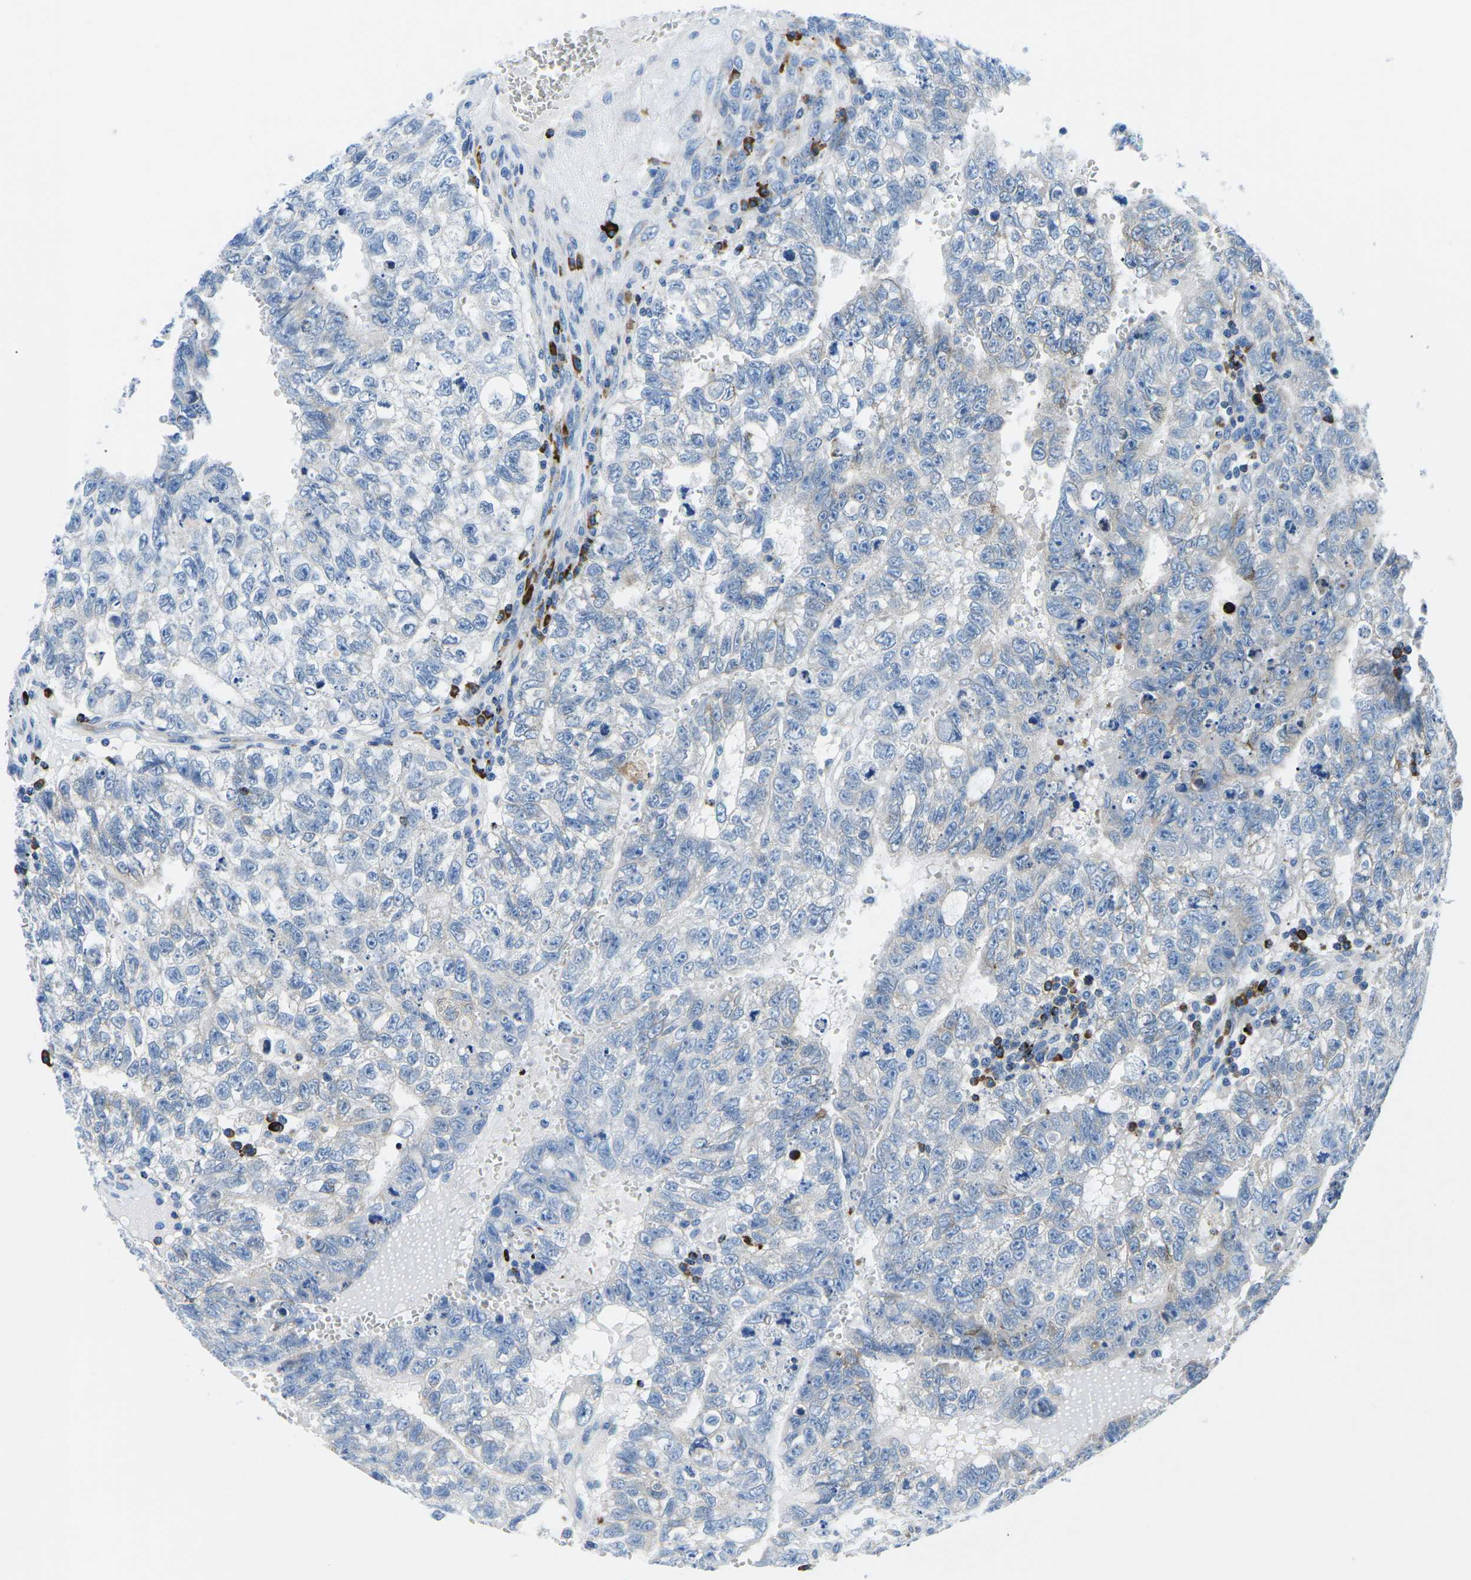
{"staining": {"intensity": "negative", "quantity": "none", "location": "none"}, "tissue": "testis cancer", "cell_type": "Tumor cells", "image_type": "cancer", "snomed": [{"axis": "morphology", "description": "Seminoma, NOS"}, {"axis": "morphology", "description": "Carcinoma, Embryonal, NOS"}, {"axis": "topography", "description": "Testis"}], "caption": "Image shows no protein staining in tumor cells of testis seminoma tissue. Brightfield microscopy of immunohistochemistry stained with DAB (3,3'-diaminobenzidine) (brown) and hematoxylin (blue), captured at high magnification.", "gene": "MC4R", "patient": {"sex": "male", "age": 38}}